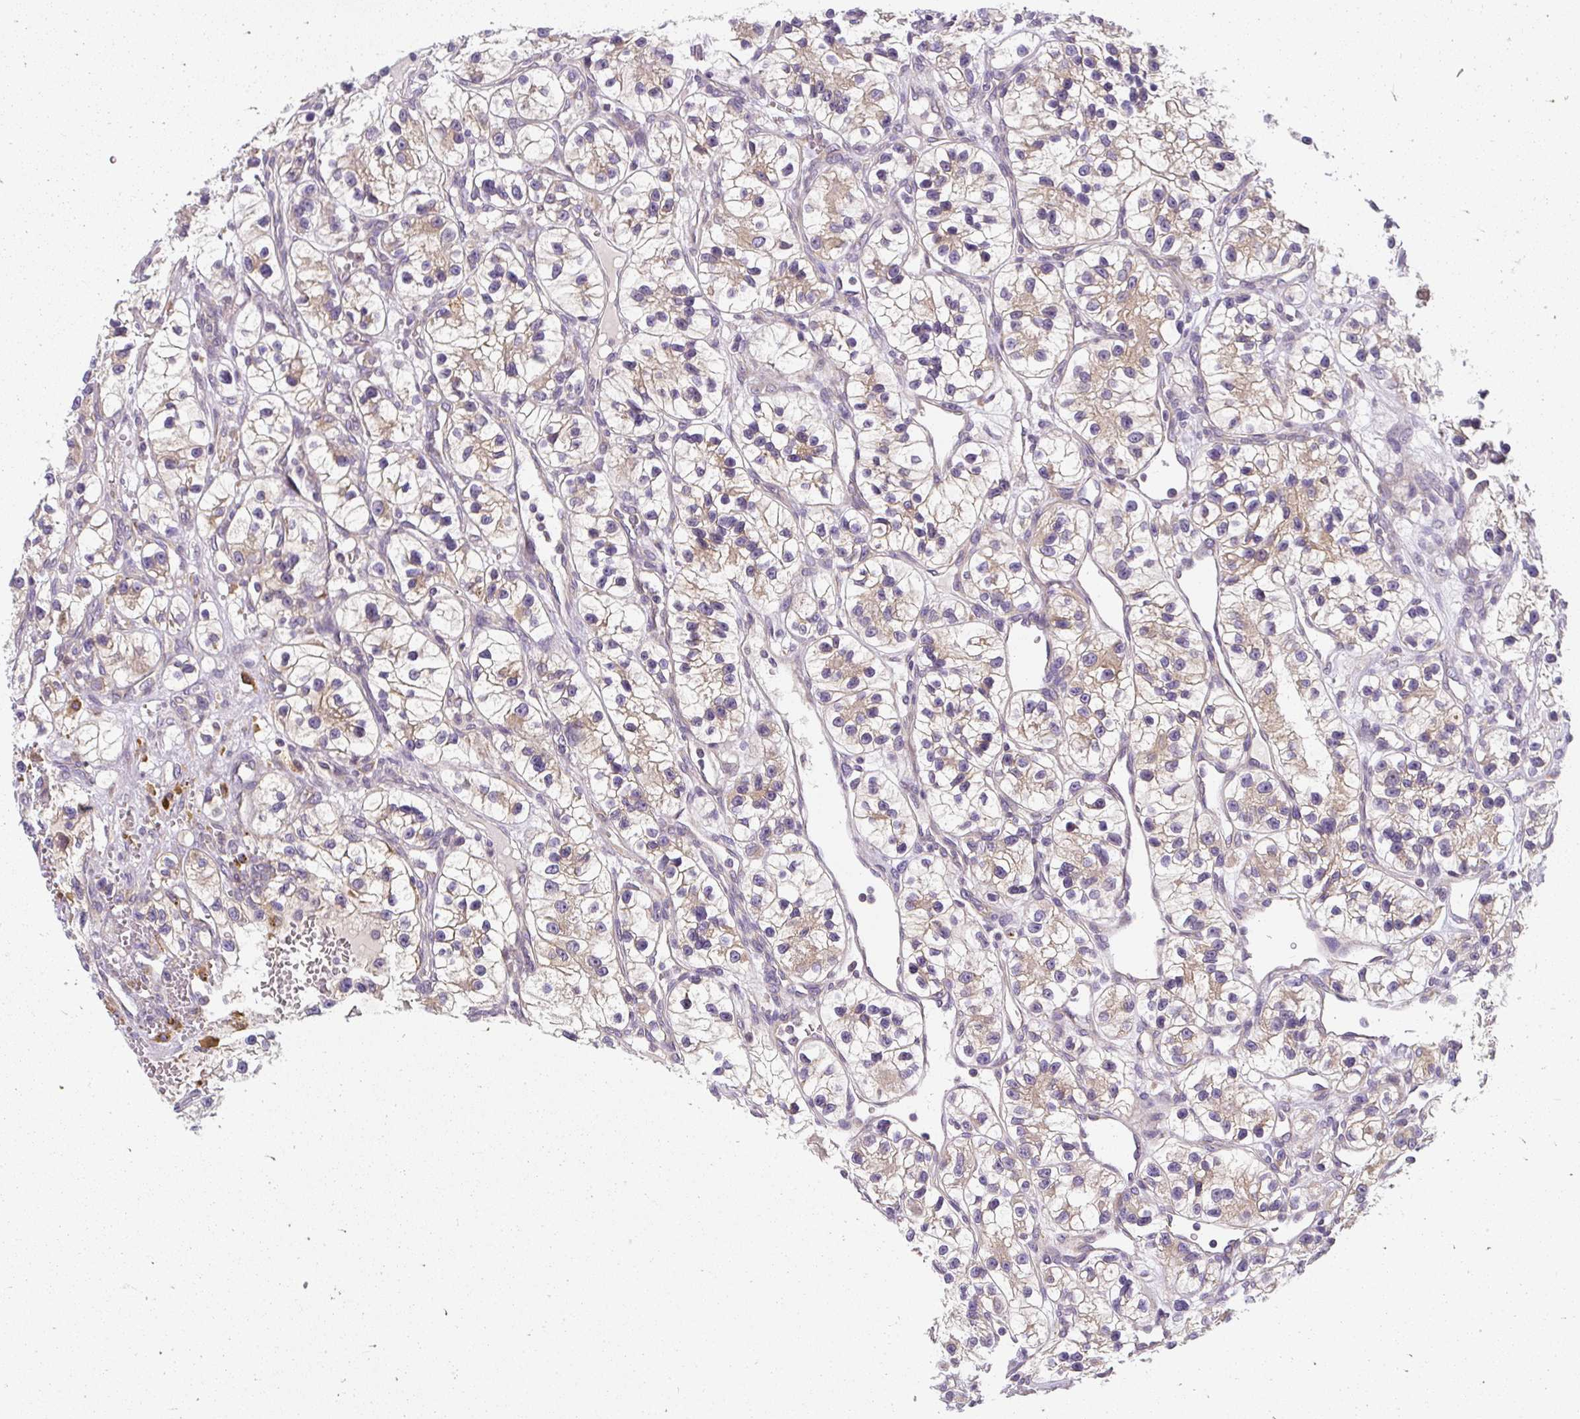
{"staining": {"intensity": "weak", "quantity": "25%-75%", "location": "cytoplasmic/membranous"}, "tissue": "renal cancer", "cell_type": "Tumor cells", "image_type": "cancer", "snomed": [{"axis": "morphology", "description": "Adenocarcinoma, NOS"}, {"axis": "topography", "description": "Kidney"}], "caption": "A histopathology image showing weak cytoplasmic/membranous expression in approximately 25%-75% of tumor cells in renal adenocarcinoma, as visualized by brown immunohistochemical staining.", "gene": "CYP20A1", "patient": {"sex": "female", "age": 57}}